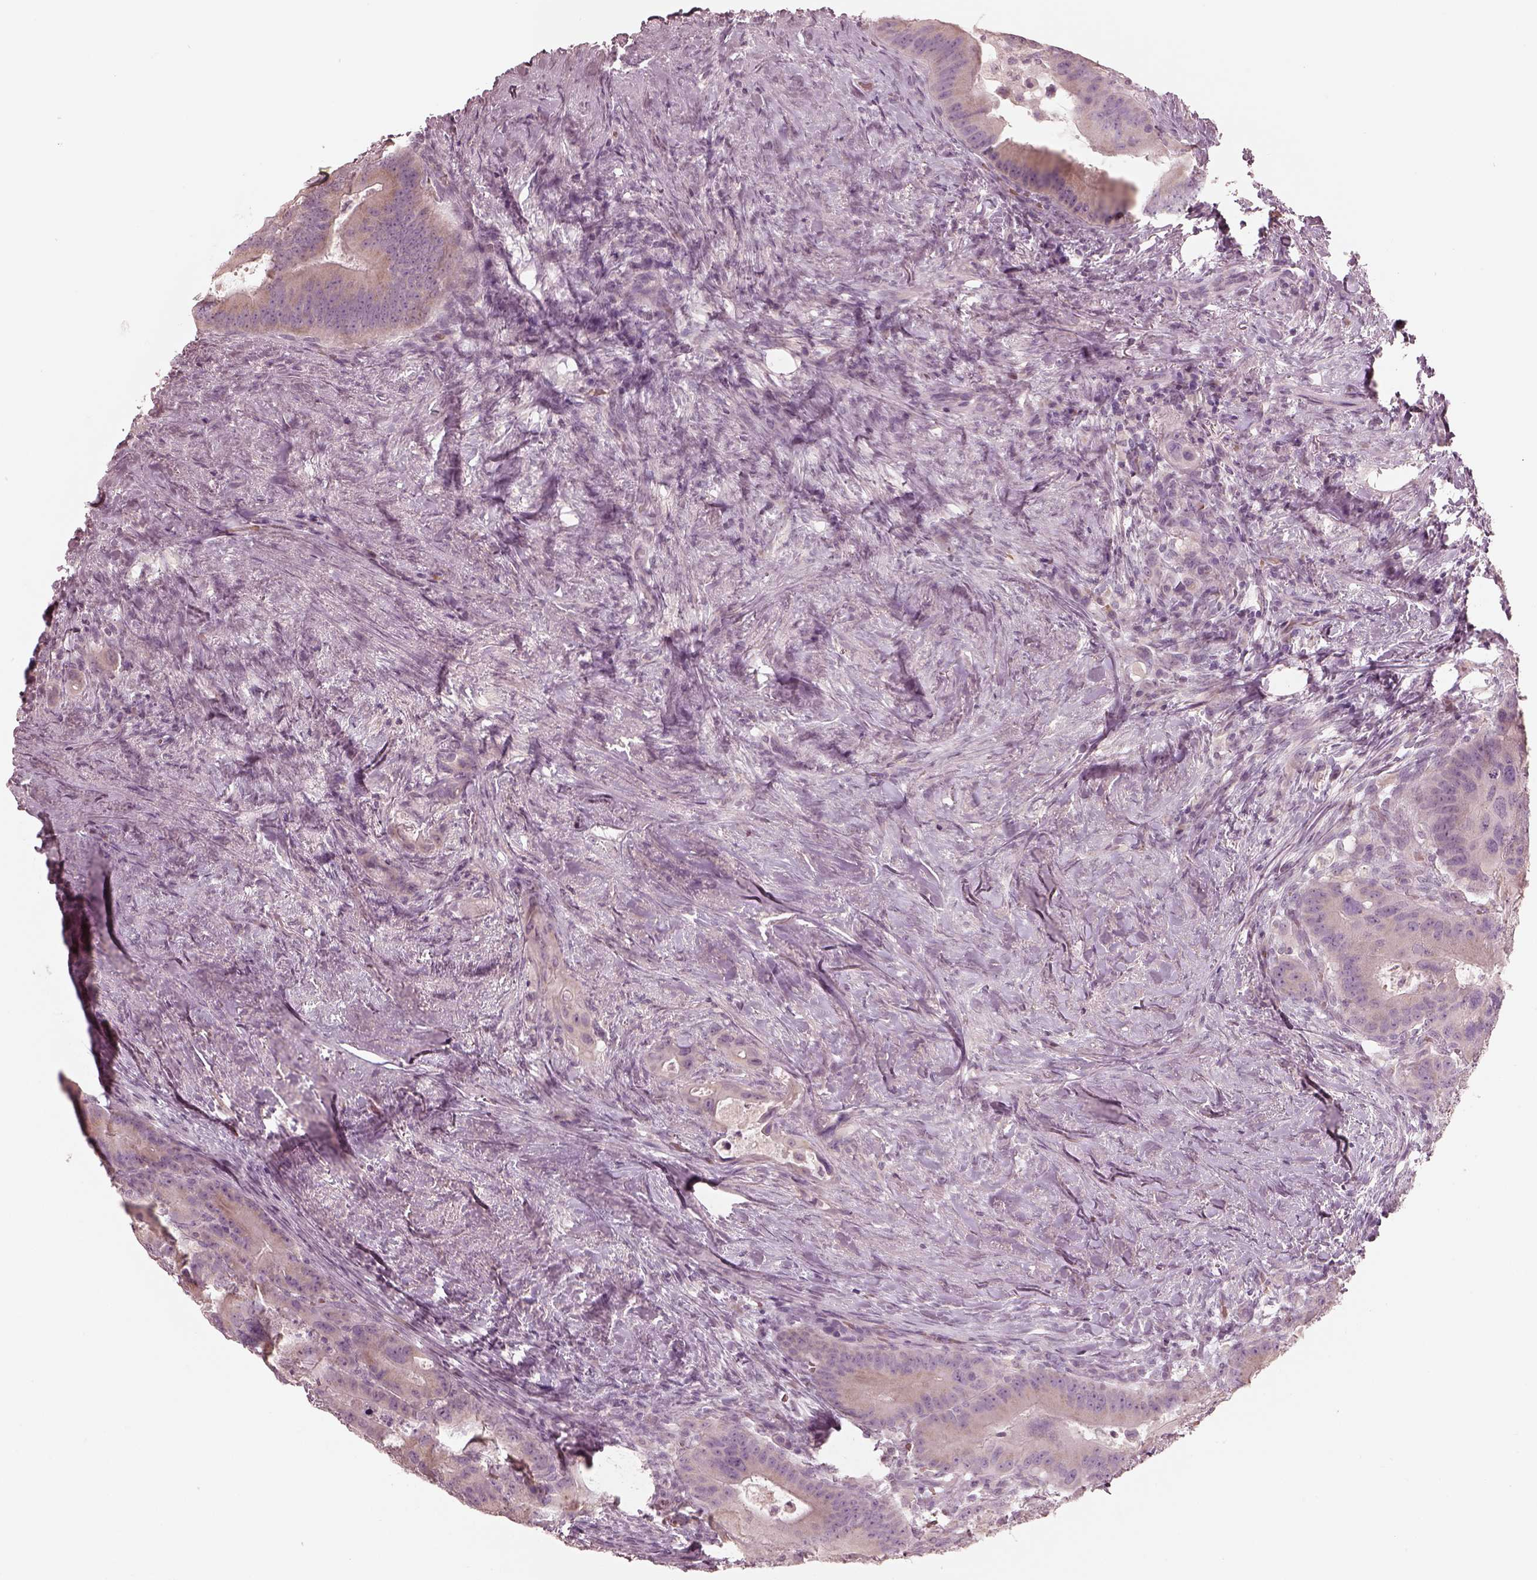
{"staining": {"intensity": "weak", "quantity": "<25%", "location": "cytoplasmic/membranous"}, "tissue": "colorectal cancer", "cell_type": "Tumor cells", "image_type": "cancer", "snomed": [{"axis": "morphology", "description": "Adenocarcinoma, NOS"}, {"axis": "topography", "description": "Rectum"}], "caption": "Immunohistochemical staining of human adenocarcinoma (colorectal) reveals no significant staining in tumor cells.", "gene": "ANKLE1", "patient": {"sex": "male", "age": 64}}